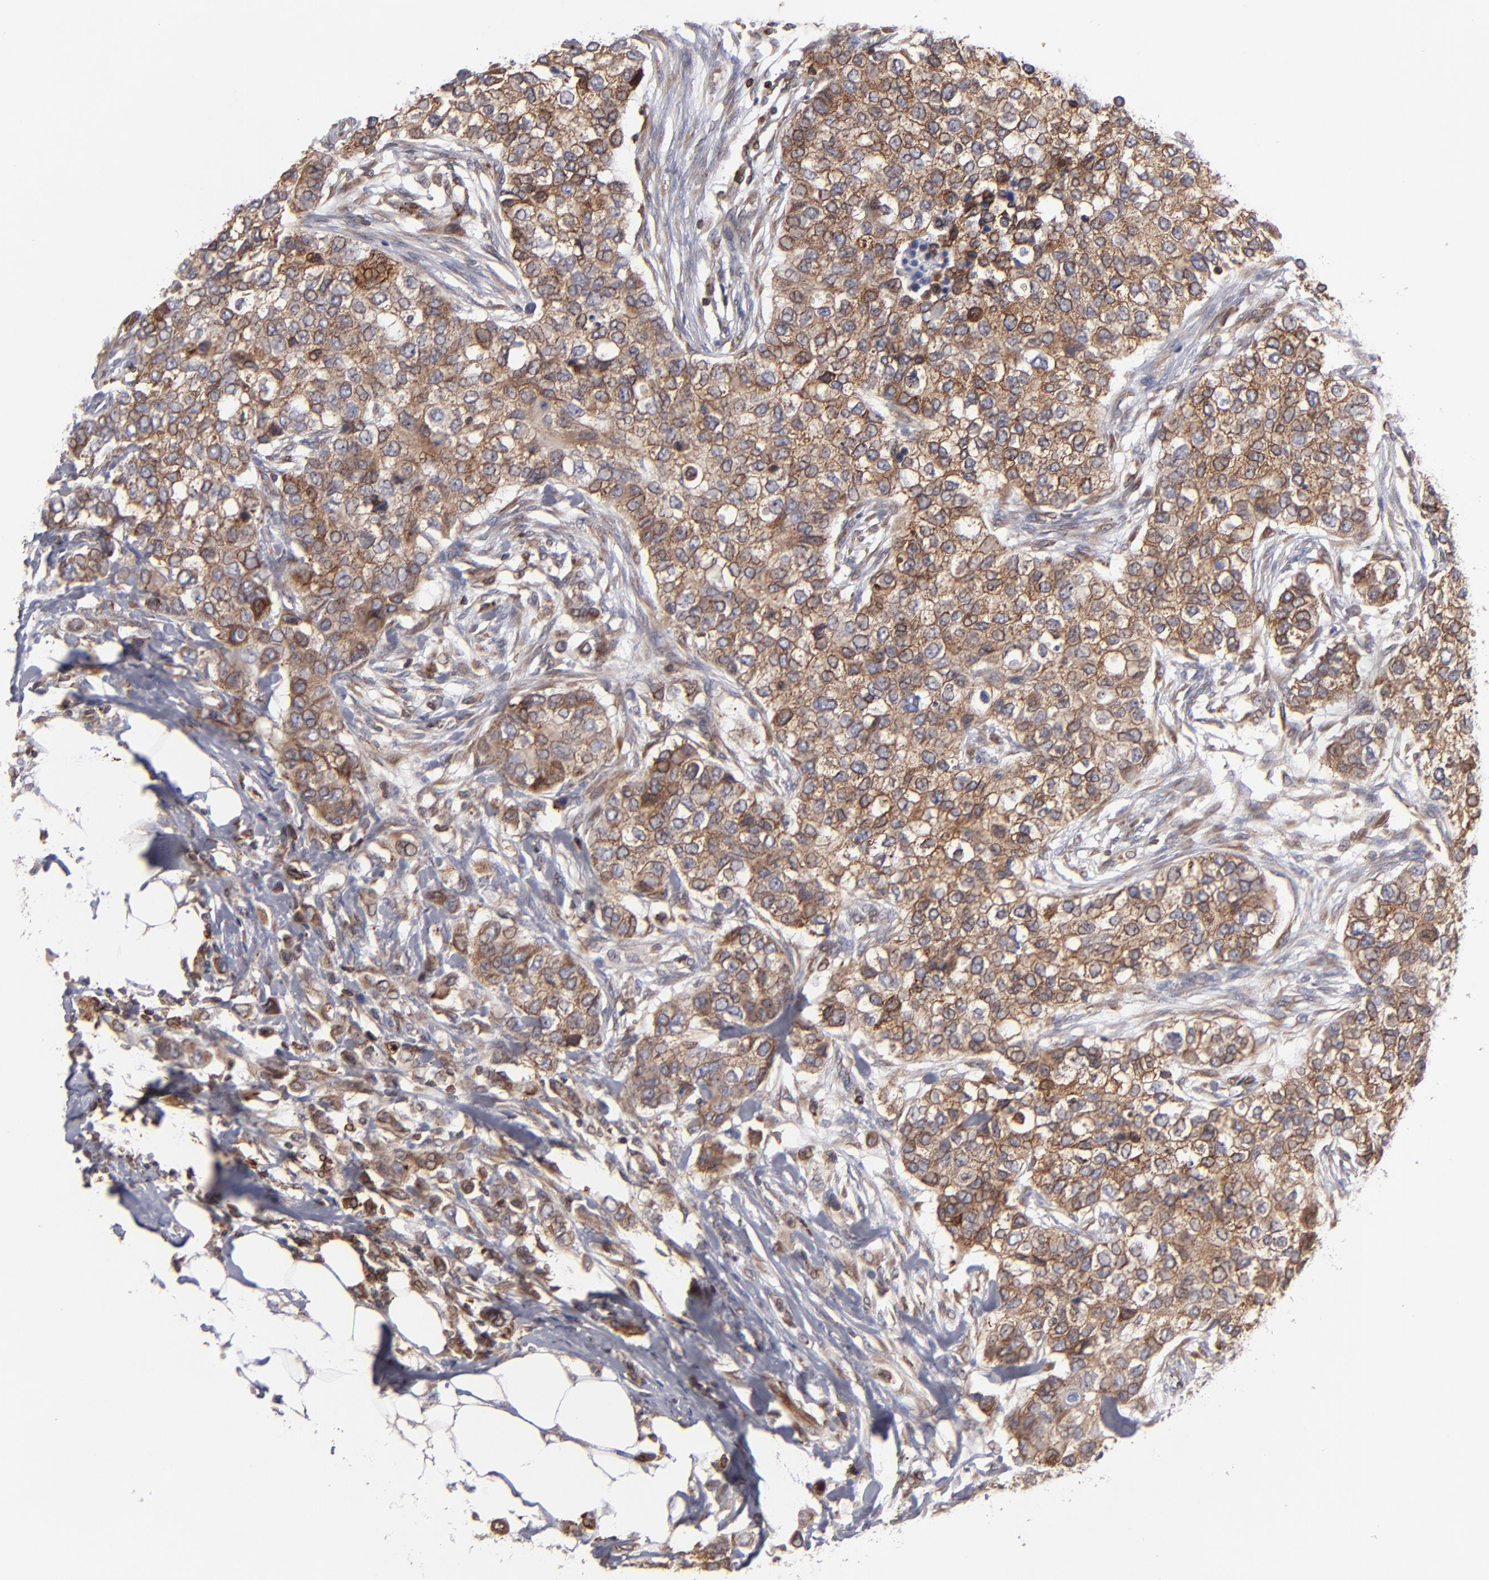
{"staining": {"intensity": "moderate", "quantity": "25%-75%", "location": "cytoplasmic/membranous"}, "tissue": "breast cancer", "cell_type": "Tumor cells", "image_type": "cancer", "snomed": [{"axis": "morphology", "description": "Normal tissue, NOS"}, {"axis": "morphology", "description": "Duct carcinoma"}, {"axis": "topography", "description": "Breast"}], "caption": "High-magnification brightfield microscopy of infiltrating ductal carcinoma (breast) stained with DAB (brown) and counterstained with hematoxylin (blue). tumor cells exhibit moderate cytoplasmic/membranous staining is seen in about25%-75% of cells.", "gene": "TMX1", "patient": {"sex": "female", "age": 49}}